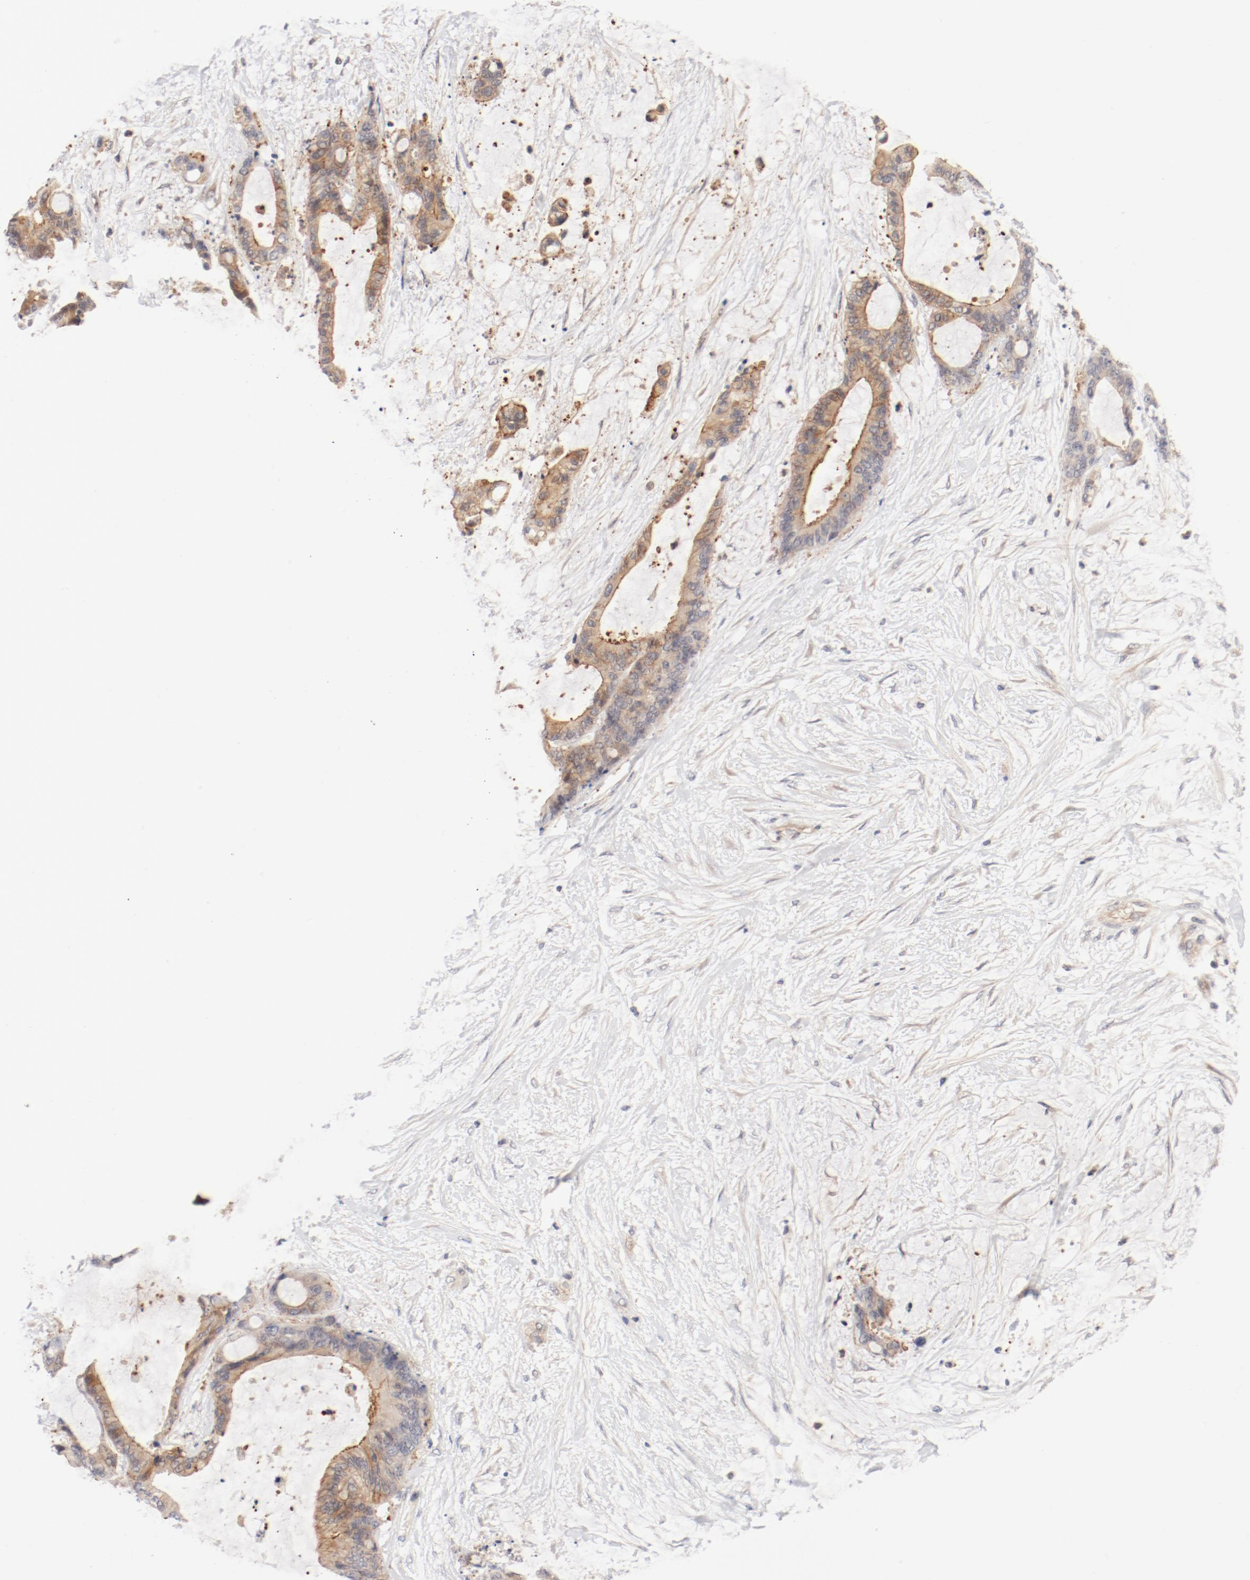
{"staining": {"intensity": "moderate", "quantity": ">75%", "location": "cytoplasmic/membranous"}, "tissue": "liver cancer", "cell_type": "Tumor cells", "image_type": "cancer", "snomed": [{"axis": "morphology", "description": "Cholangiocarcinoma"}, {"axis": "topography", "description": "Liver"}], "caption": "Immunohistochemistry (IHC) photomicrograph of neoplastic tissue: human liver cancer (cholangiocarcinoma) stained using immunohistochemistry (IHC) shows medium levels of moderate protein expression localized specifically in the cytoplasmic/membranous of tumor cells, appearing as a cytoplasmic/membranous brown color.", "gene": "ZNF267", "patient": {"sex": "female", "age": 73}}